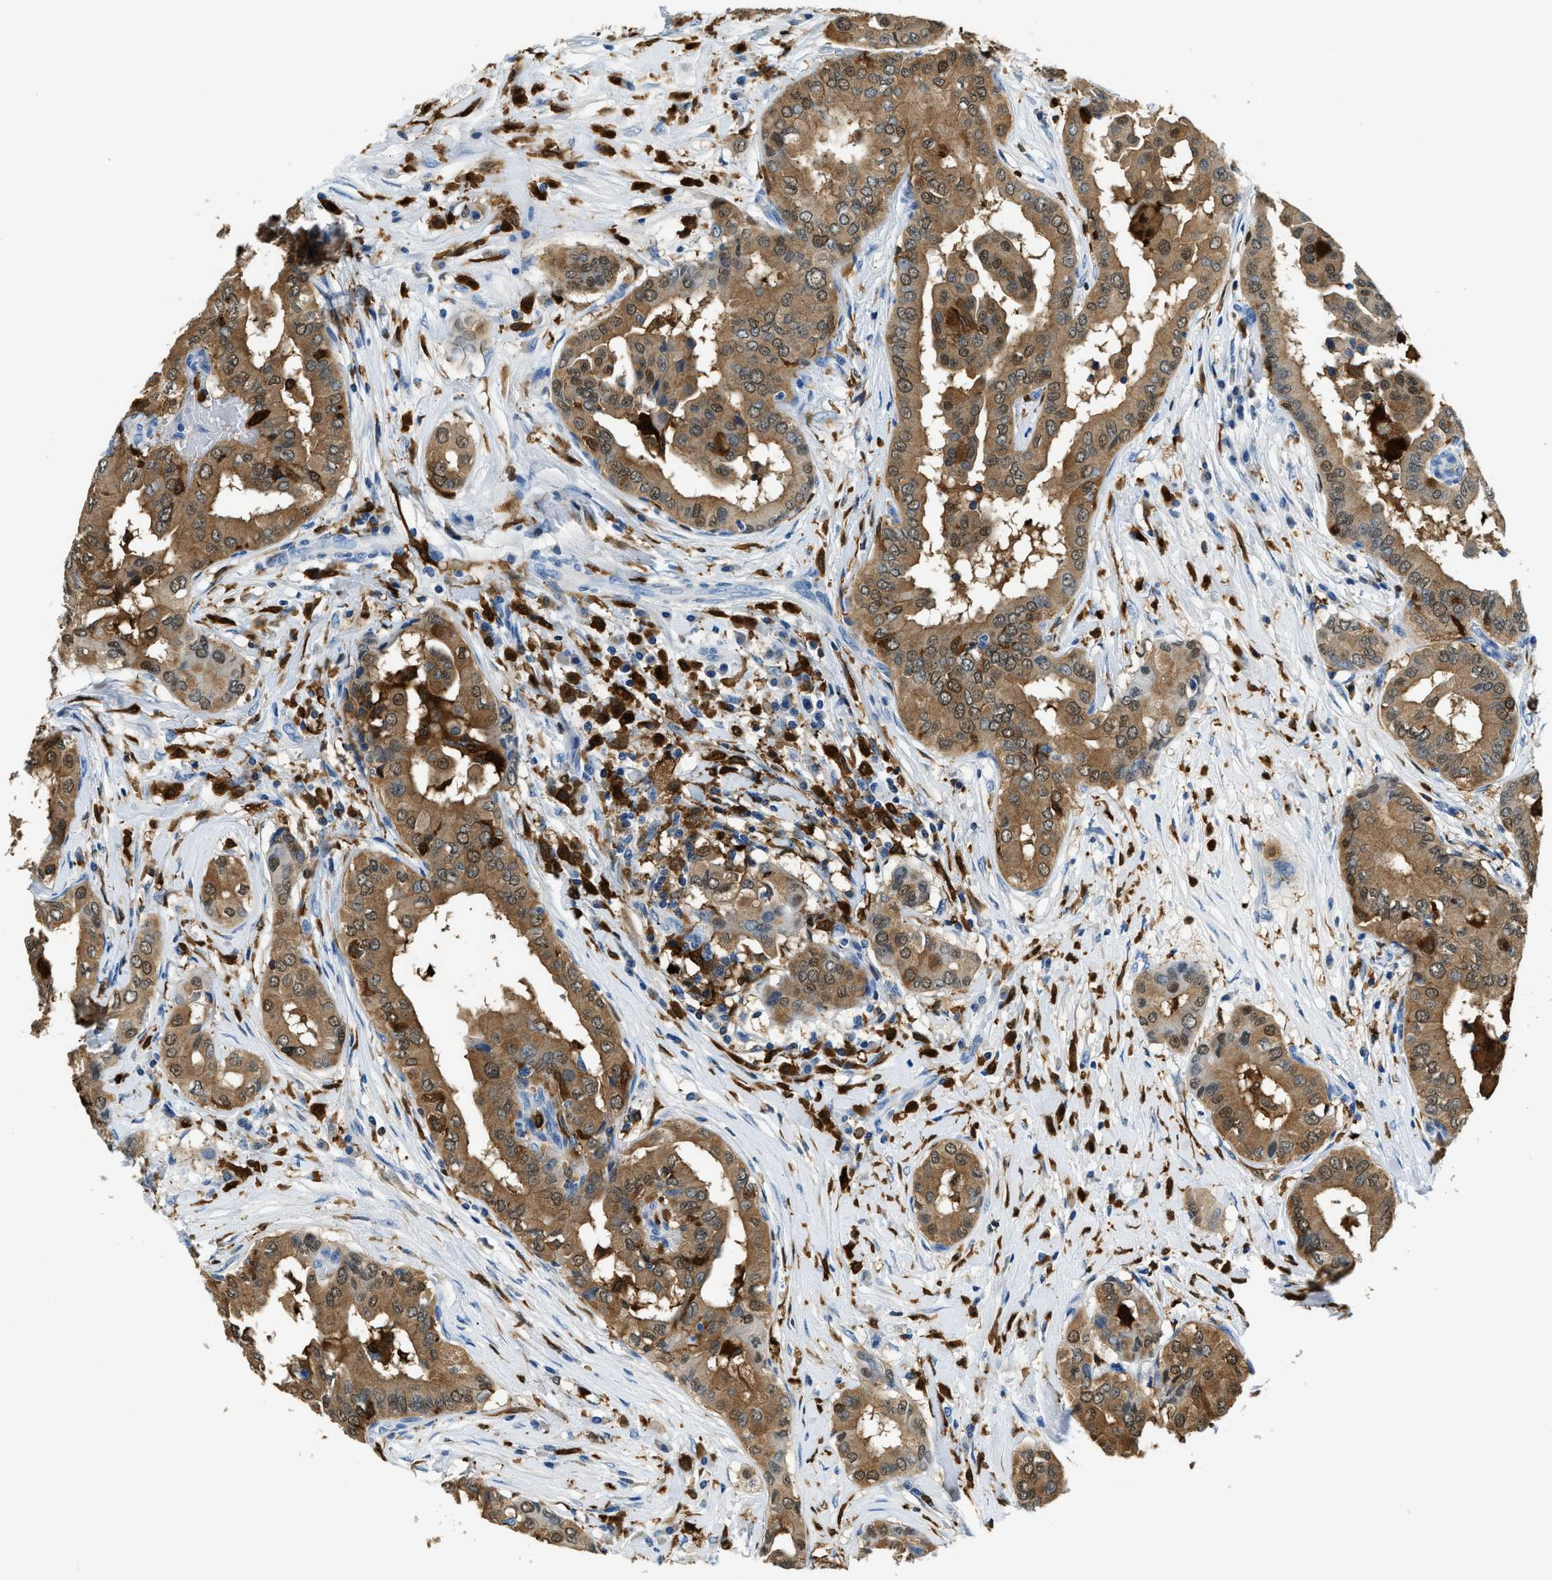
{"staining": {"intensity": "moderate", "quantity": ">75%", "location": "cytoplasmic/membranous"}, "tissue": "thyroid cancer", "cell_type": "Tumor cells", "image_type": "cancer", "snomed": [{"axis": "morphology", "description": "Papillary adenocarcinoma, NOS"}, {"axis": "topography", "description": "Thyroid gland"}], "caption": "A medium amount of moderate cytoplasmic/membranous positivity is present in approximately >75% of tumor cells in thyroid papillary adenocarcinoma tissue.", "gene": "CAPG", "patient": {"sex": "male", "age": 33}}